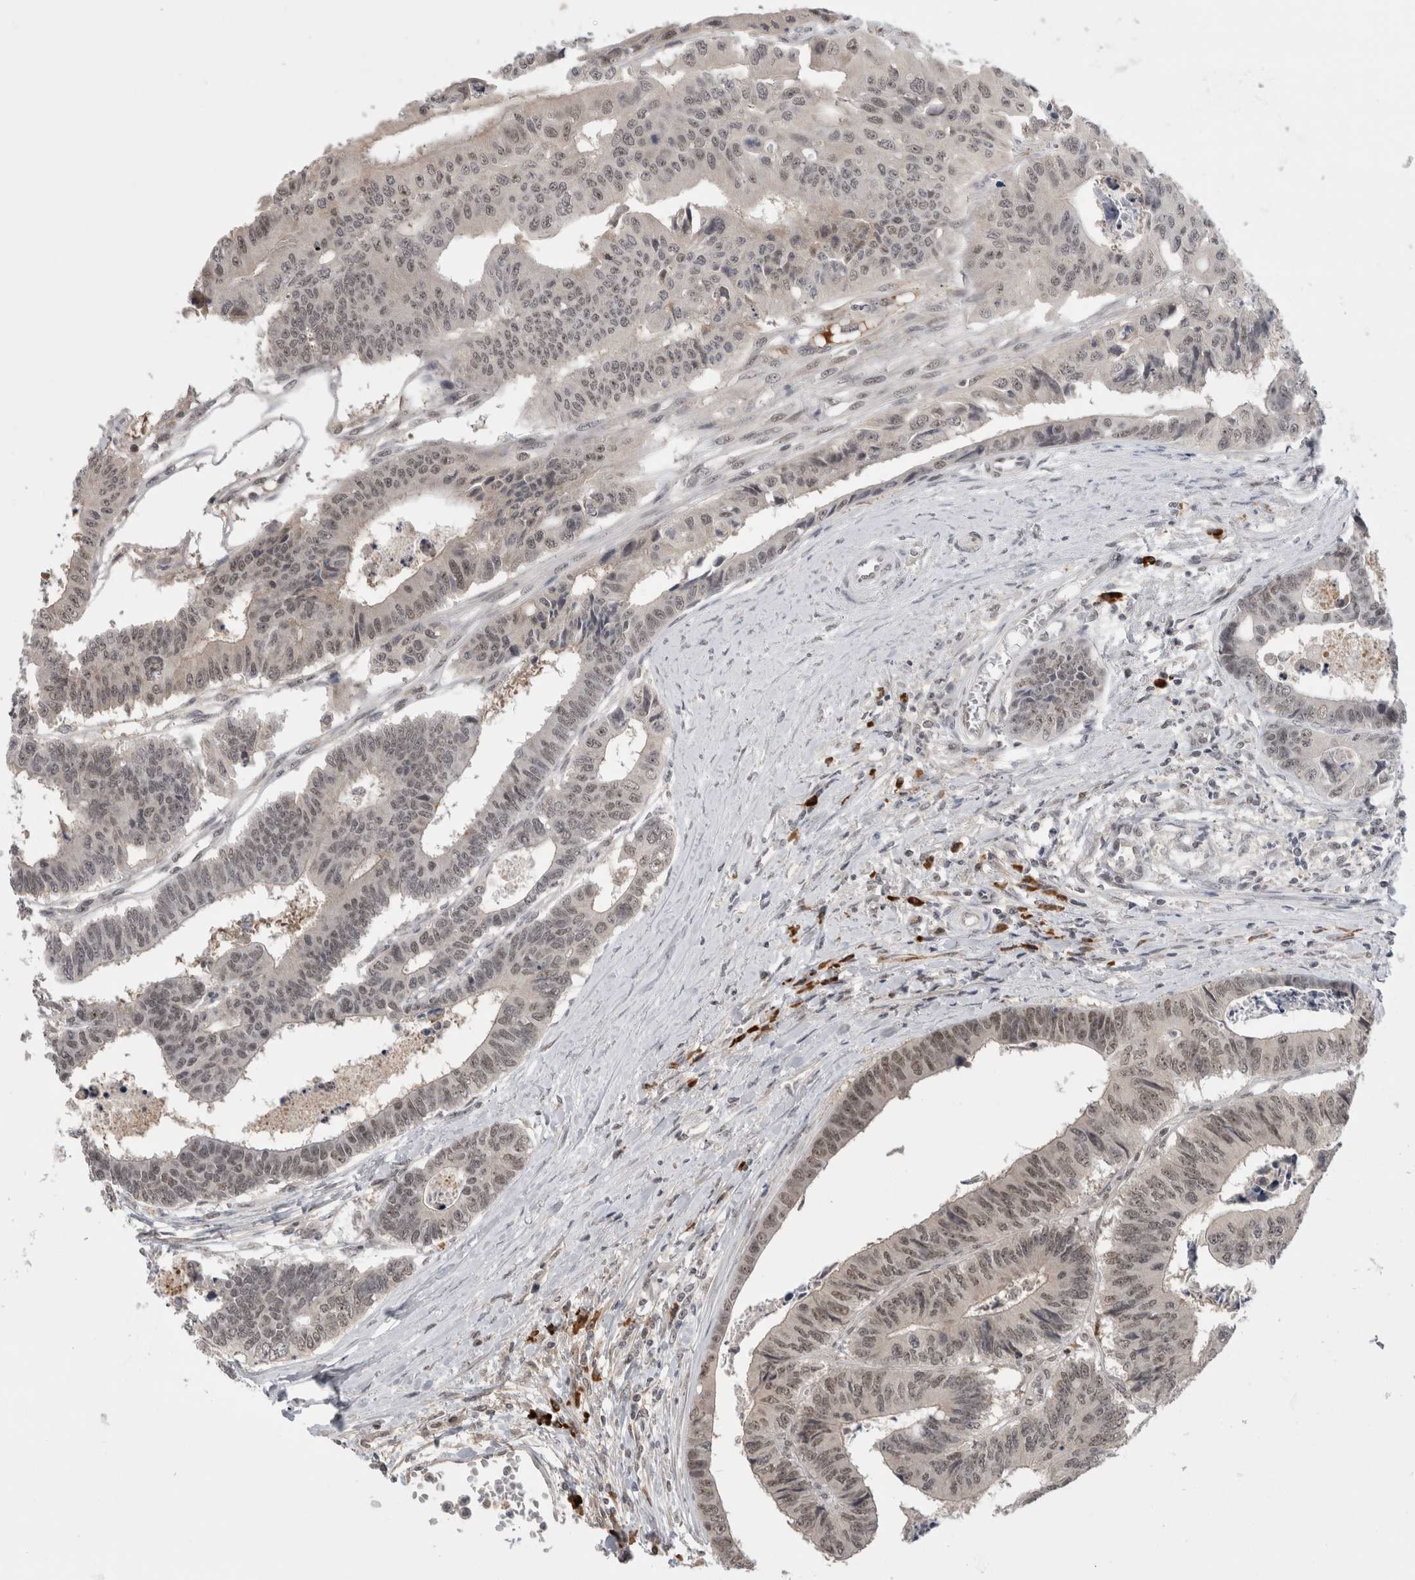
{"staining": {"intensity": "weak", "quantity": "25%-75%", "location": "nuclear"}, "tissue": "colorectal cancer", "cell_type": "Tumor cells", "image_type": "cancer", "snomed": [{"axis": "morphology", "description": "Adenocarcinoma, NOS"}, {"axis": "topography", "description": "Rectum"}], "caption": "Weak nuclear expression is identified in about 25%-75% of tumor cells in colorectal adenocarcinoma.", "gene": "ZNF24", "patient": {"sex": "male", "age": 84}}